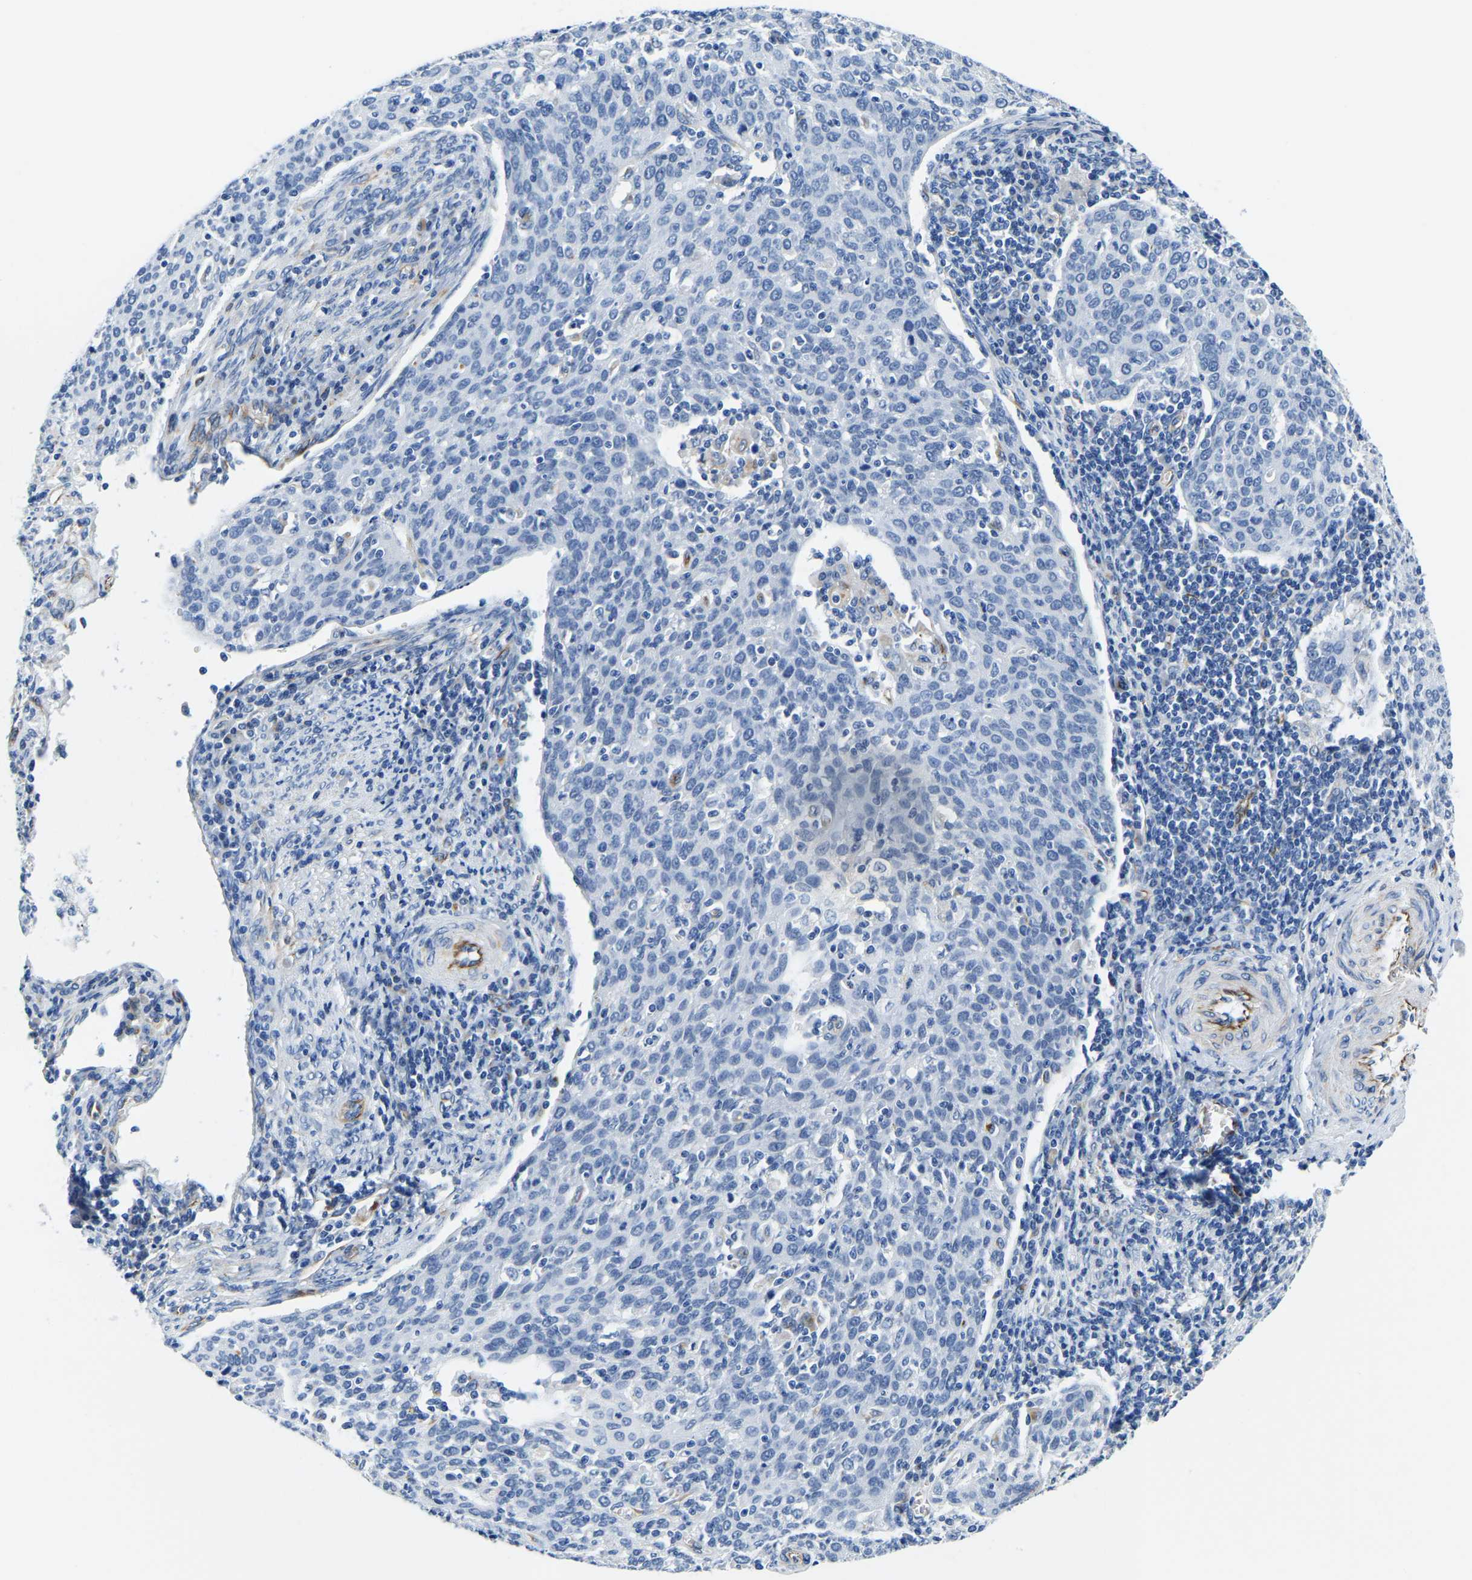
{"staining": {"intensity": "negative", "quantity": "none", "location": "none"}, "tissue": "cervical cancer", "cell_type": "Tumor cells", "image_type": "cancer", "snomed": [{"axis": "morphology", "description": "Squamous cell carcinoma, NOS"}, {"axis": "topography", "description": "Cervix"}], "caption": "The IHC image has no significant positivity in tumor cells of squamous cell carcinoma (cervical) tissue. The staining is performed using DAB brown chromogen with nuclei counter-stained in using hematoxylin.", "gene": "MS4A3", "patient": {"sex": "female", "age": 38}}